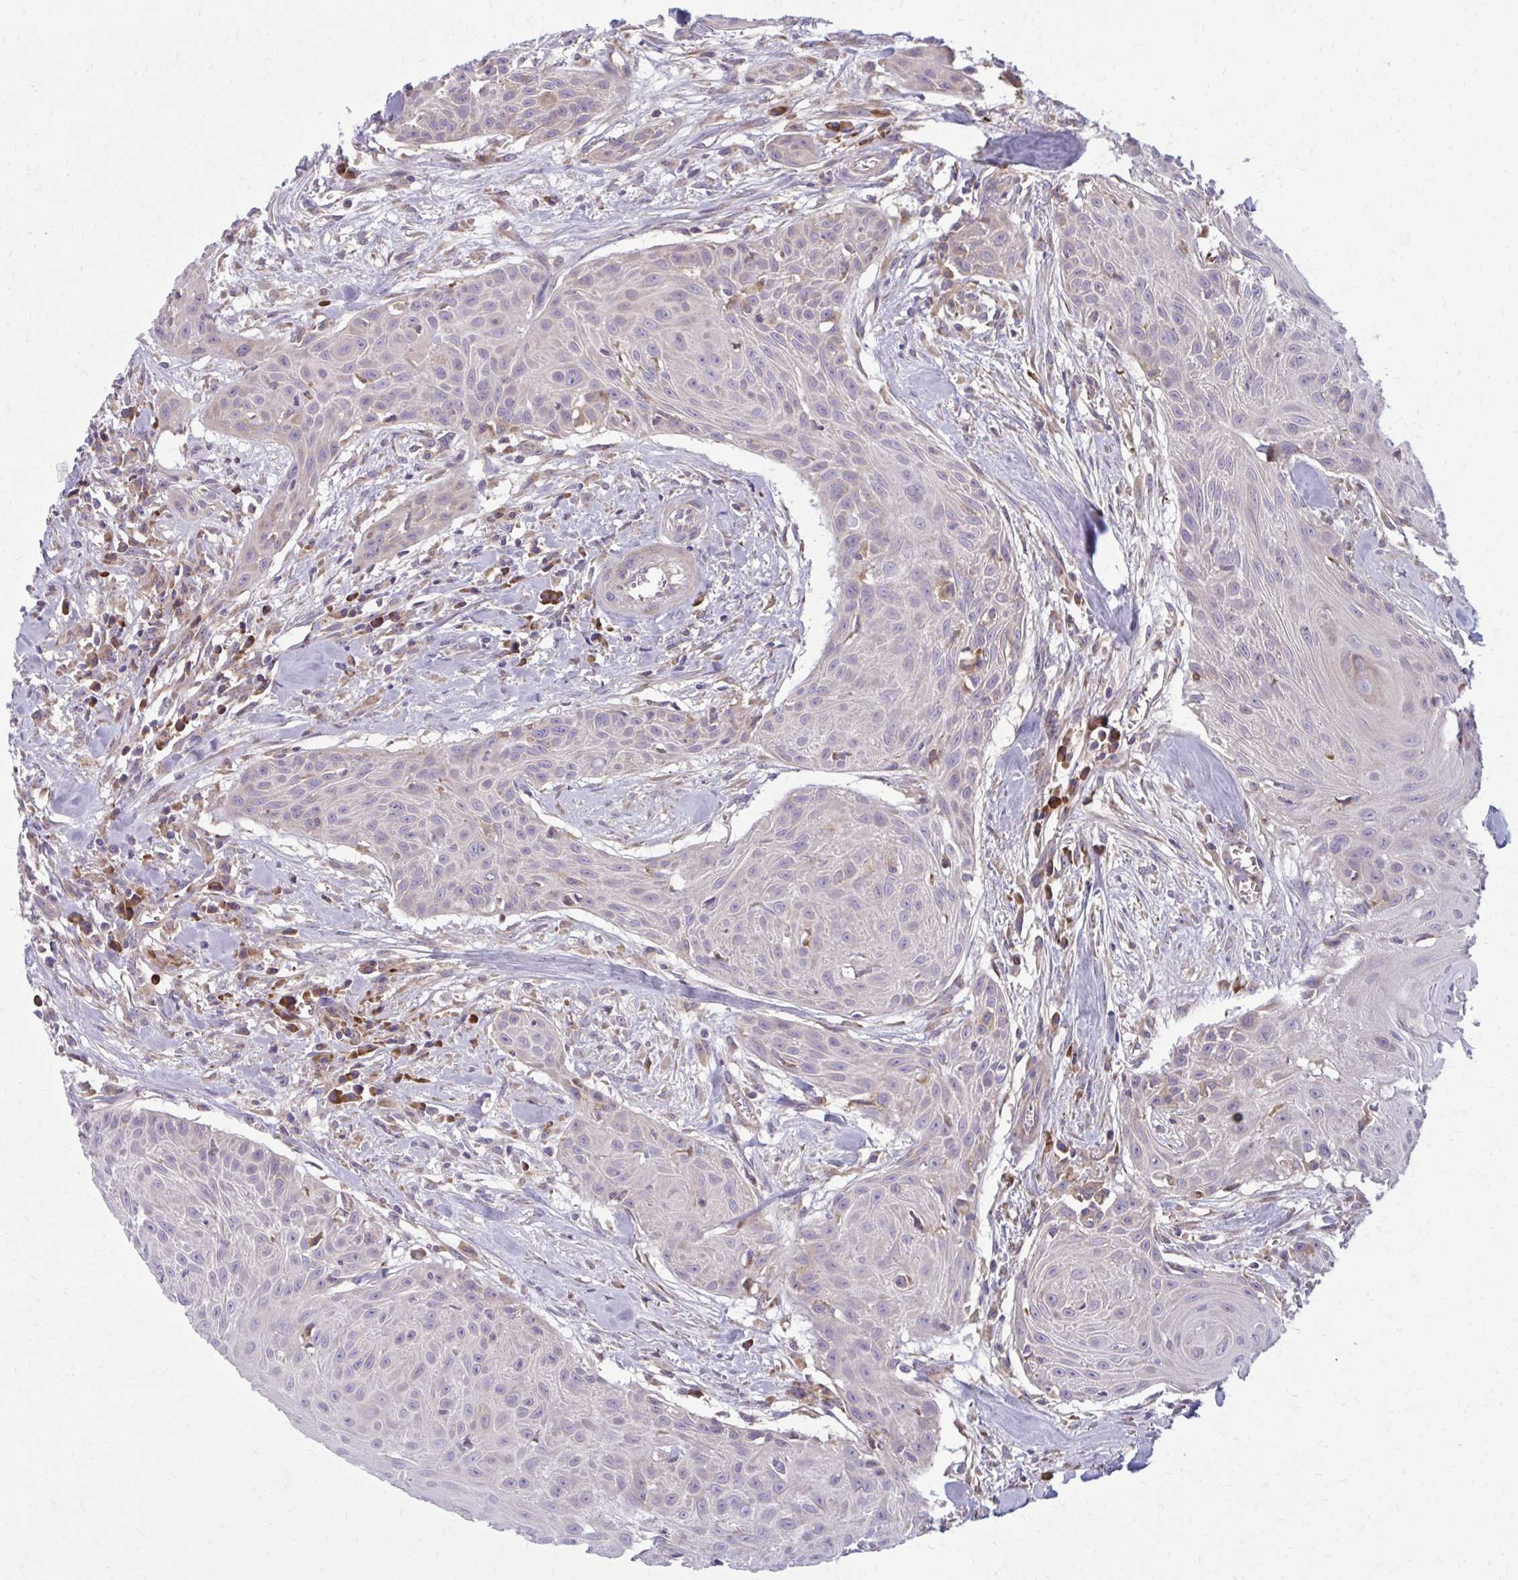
{"staining": {"intensity": "negative", "quantity": "none", "location": "none"}, "tissue": "head and neck cancer", "cell_type": "Tumor cells", "image_type": "cancer", "snomed": [{"axis": "morphology", "description": "Squamous cell carcinoma, NOS"}, {"axis": "topography", "description": "Lymph node"}, {"axis": "topography", "description": "Salivary gland"}, {"axis": "topography", "description": "Head-Neck"}], "caption": "A photomicrograph of human head and neck squamous cell carcinoma is negative for staining in tumor cells.", "gene": "CEMP1", "patient": {"sex": "female", "age": 74}}